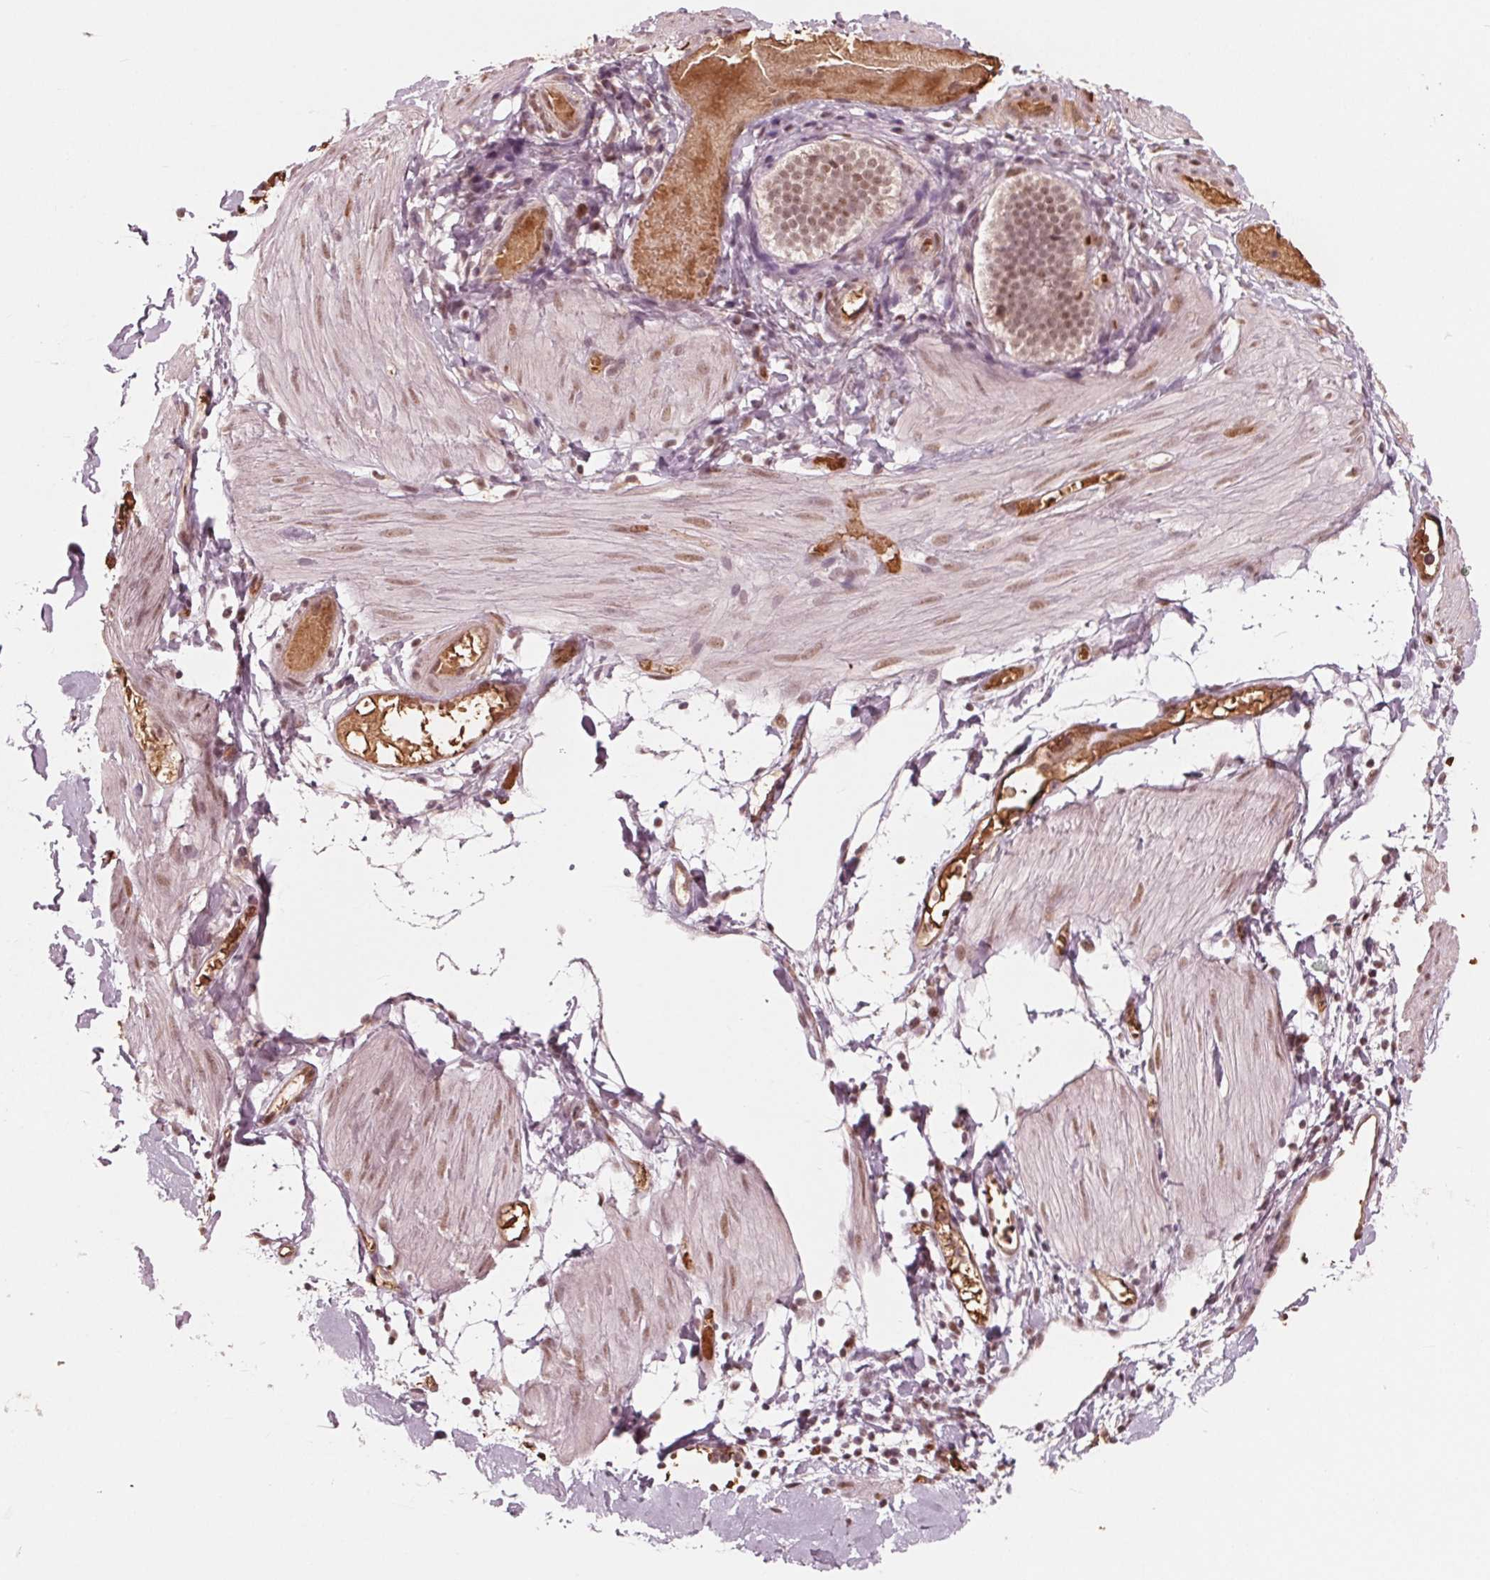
{"staining": {"intensity": "weak", "quantity": "25%-75%", "location": "nuclear"}, "tissue": "adipose tissue", "cell_type": "Adipocytes", "image_type": "normal", "snomed": [{"axis": "morphology", "description": "Normal tissue, NOS"}, {"axis": "topography", "description": "Gallbladder"}, {"axis": "topography", "description": "Peripheral nerve tissue"}], "caption": "Immunohistochemistry (IHC) staining of unremarkable adipose tissue, which exhibits low levels of weak nuclear positivity in approximately 25%-75% of adipocytes indicating weak nuclear protein expression. The staining was performed using DAB (3,3'-diaminobenzidine) (brown) for protein detection and nuclei were counterstained in hematoxylin (blue).", "gene": "HIRIP3", "patient": {"sex": "female", "age": 45}}